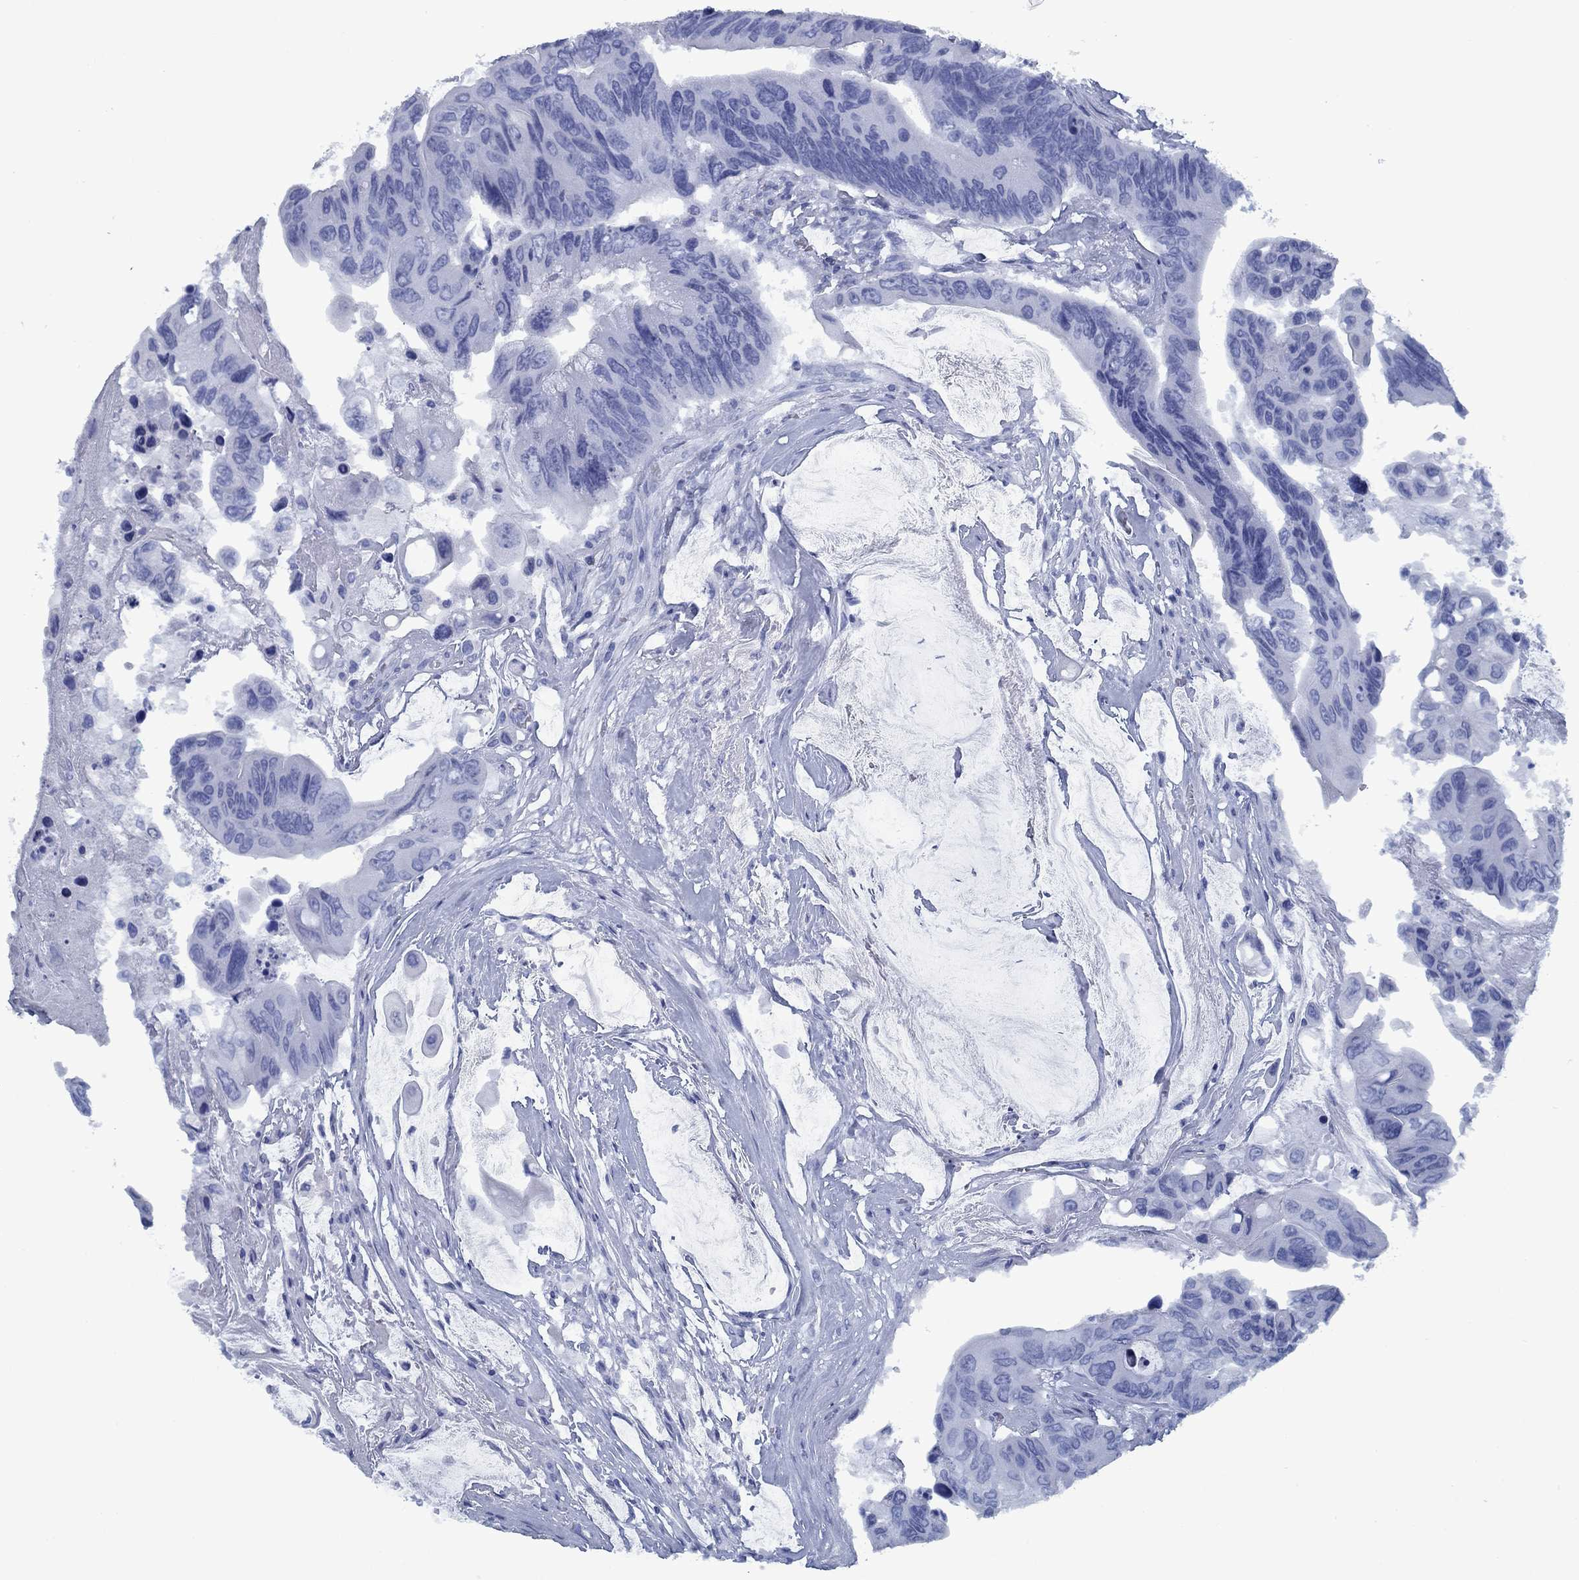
{"staining": {"intensity": "negative", "quantity": "none", "location": "none"}, "tissue": "colorectal cancer", "cell_type": "Tumor cells", "image_type": "cancer", "snomed": [{"axis": "morphology", "description": "Adenocarcinoma, NOS"}, {"axis": "topography", "description": "Rectum"}], "caption": "Tumor cells are negative for brown protein staining in adenocarcinoma (colorectal). (Stains: DAB (3,3'-diaminobenzidine) immunohistochemistry with hematoxylin counter stain, Microscopy: brightfield microscopy at high magnification).", "gene": "PNMA8A", "patient": {"sex": "male", "age": 63}}